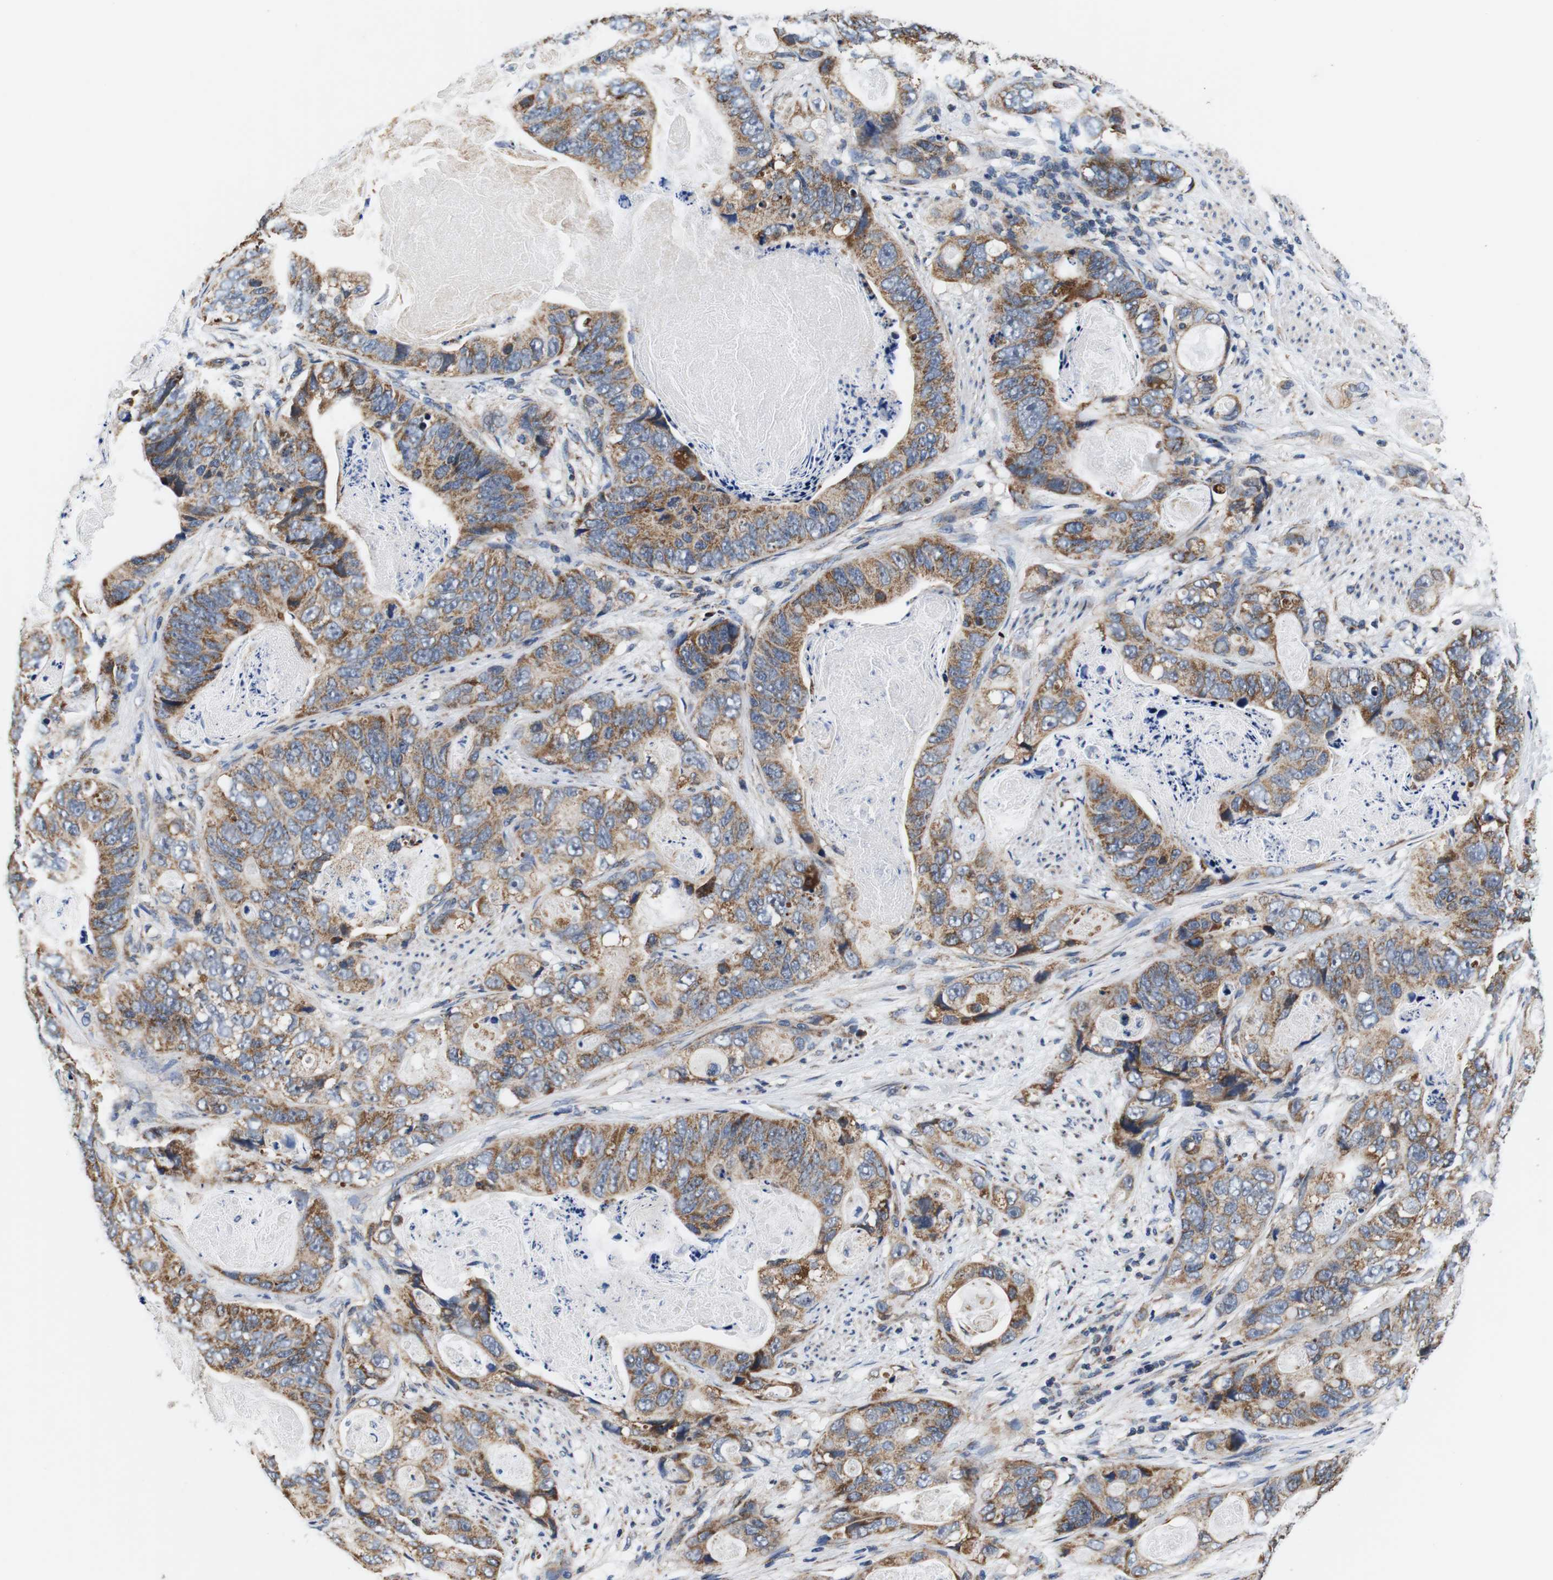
{"staining": {"intensity": "moderate", "quantity": ">75%", "location": "cytoplasmic/membranous"}, "tissue": "stomach cancer", "cell_type": "Tumor cells", "image_type": "cancer", "snomed": [{"axis": "morphology", "description": "Adenocarcinoma, NOS"}, {"axis": "topography", "description": "Stomach"}], "caption": "There is medium levels of moderate cytoplasmic/membranous expression in tumor cells of stomach cancer, as demonstrated by immunohistochemical staining (brown color).", "gene": "LRP4", "patient": {"sex": "female", "age": 89}}